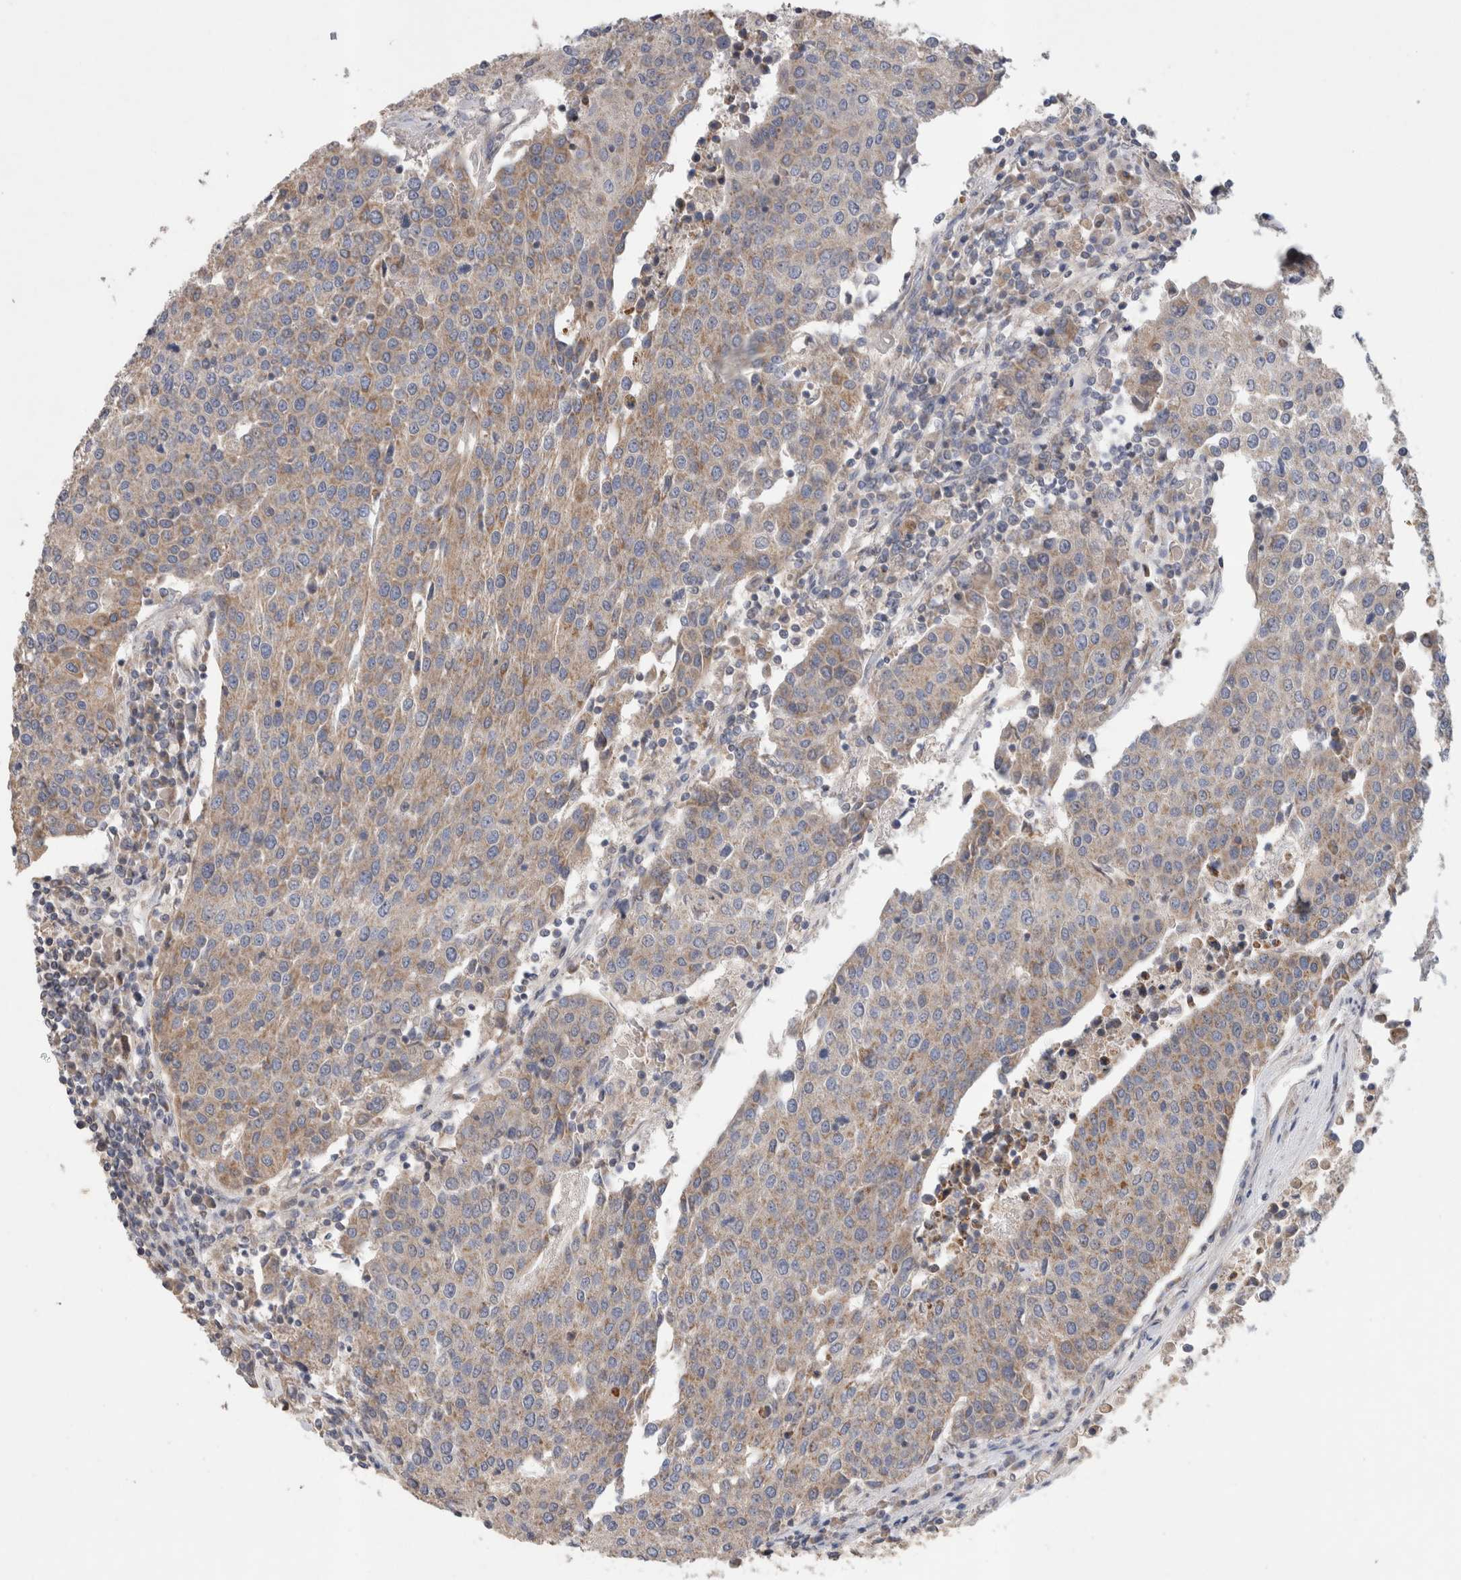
{"staining": {"intensity": "moderate", "quantity": "25%-75%", "location": "cytoplasmic/membranous"}, "tissue": "urothelial cancer", "cell_type": "Tumor cells", "image_type": "cancer", "snomed": [{"axis": "morphology", "description": "Urothelial carcinoma, High grade"}, {"axis": "topography", "description": "Urinary bladder"}], "caption": "Immunohistochemical staining of human high-grade urothelial carcinoma reveals medium levels of moderate cytoplasmic/membranous expression in approximately 25%-75% of tumor cells. (DAB (3,3'-diaminobenzidine) IHC, brown staining for protein, blue staining for nuclei).", "gene": "IARS2", "patient": {"sex": "female", "age": 85}}